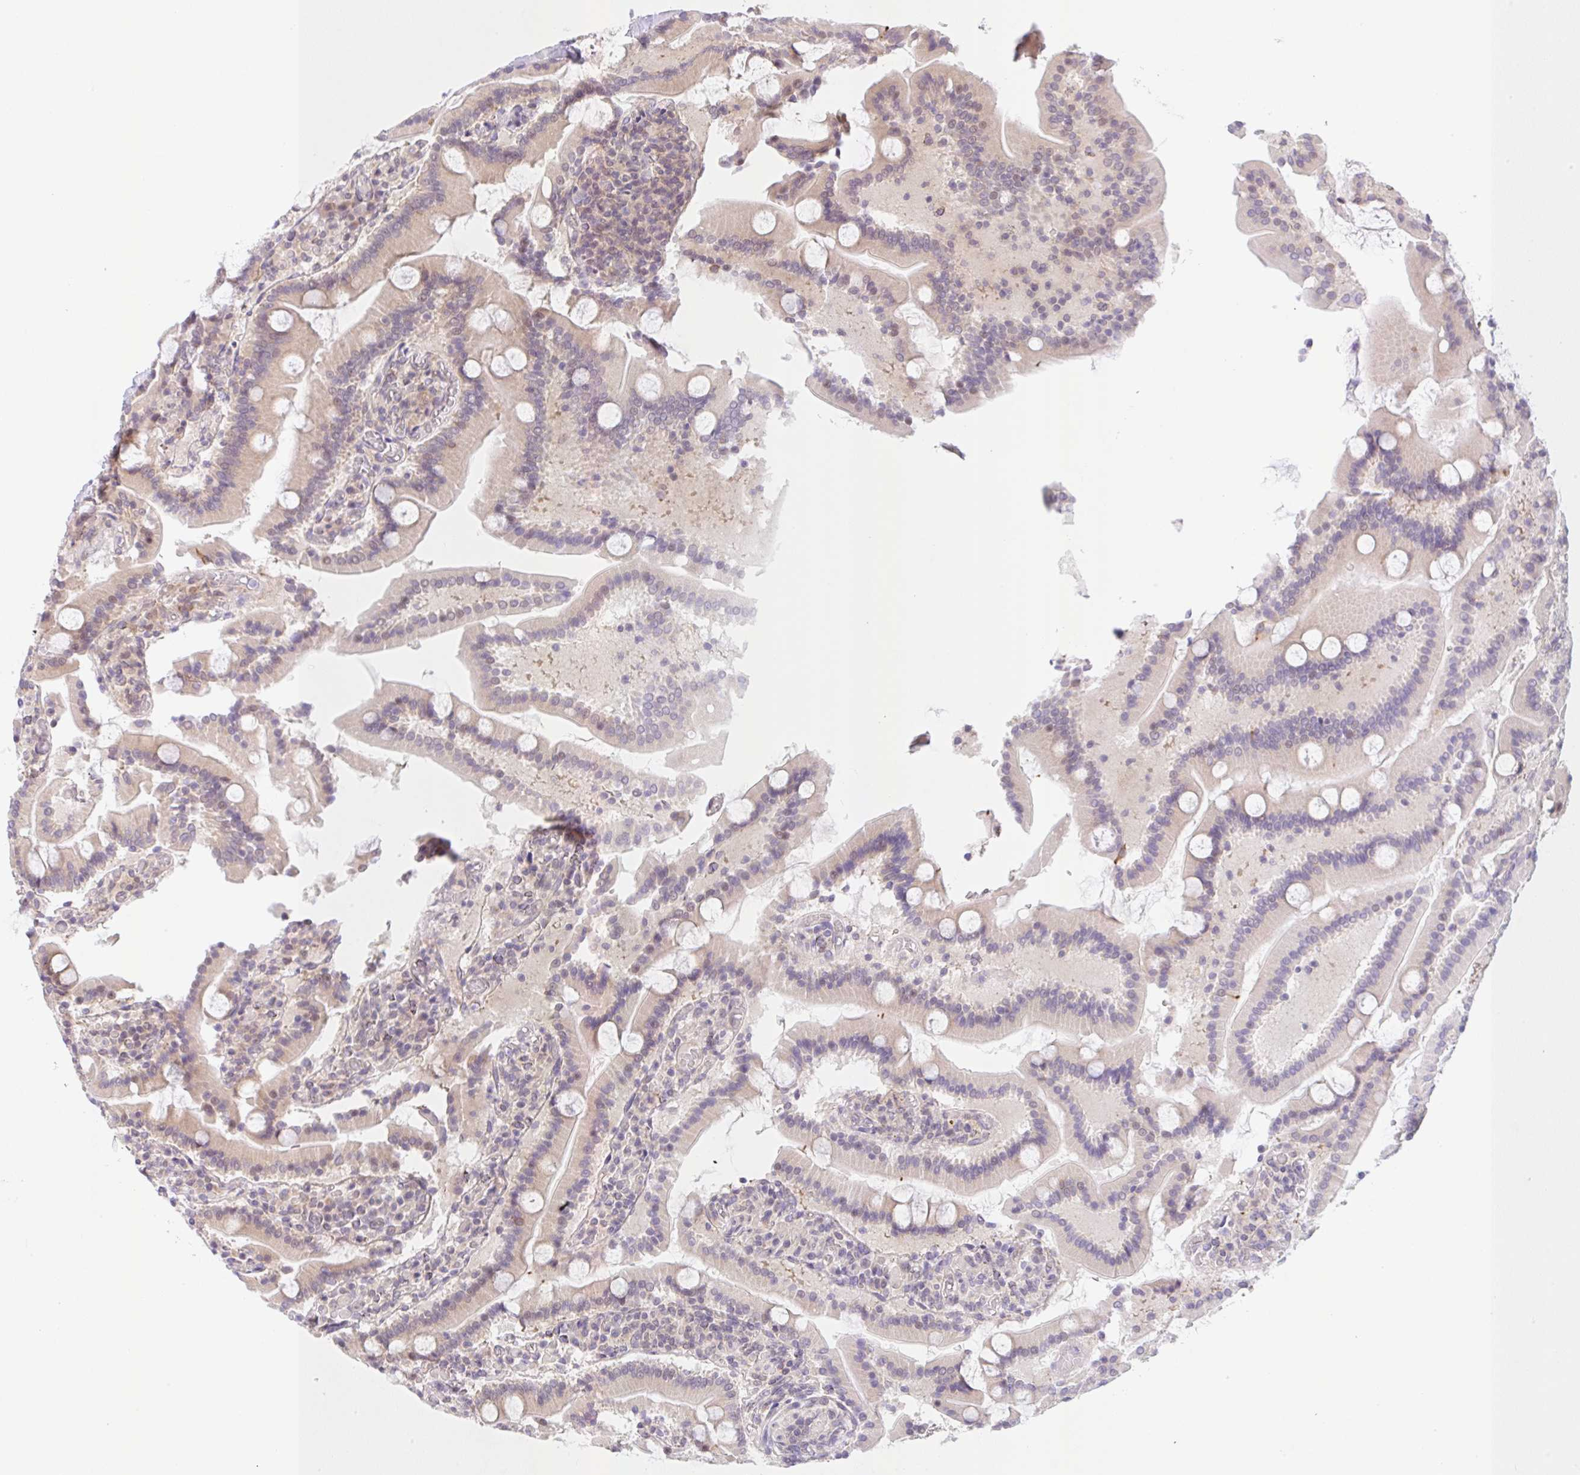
{"staining": {"intensity": "moderate", "quantity": "<25%", "location": "cytoplasmic/membranous"}, "tissue": "duodenum", "cell_type": "Glandular cells", "image_type": "normal", "snomed": [{"axis": "morphology", "description": "Normal tissue, NOS"}, {"axis": "topography", "description": "Duodenum"}], "caption": "Glandular cells demonstrate low levels of moderate cytoplasmic/membranous positivity in approximately <25% of cells in unremarkable duodenum. The protein of interest is shown in brown color, while the nuclei are stained blue.", "gene": "TBPL2", "patient": {"sex": "male", "age": 55}}